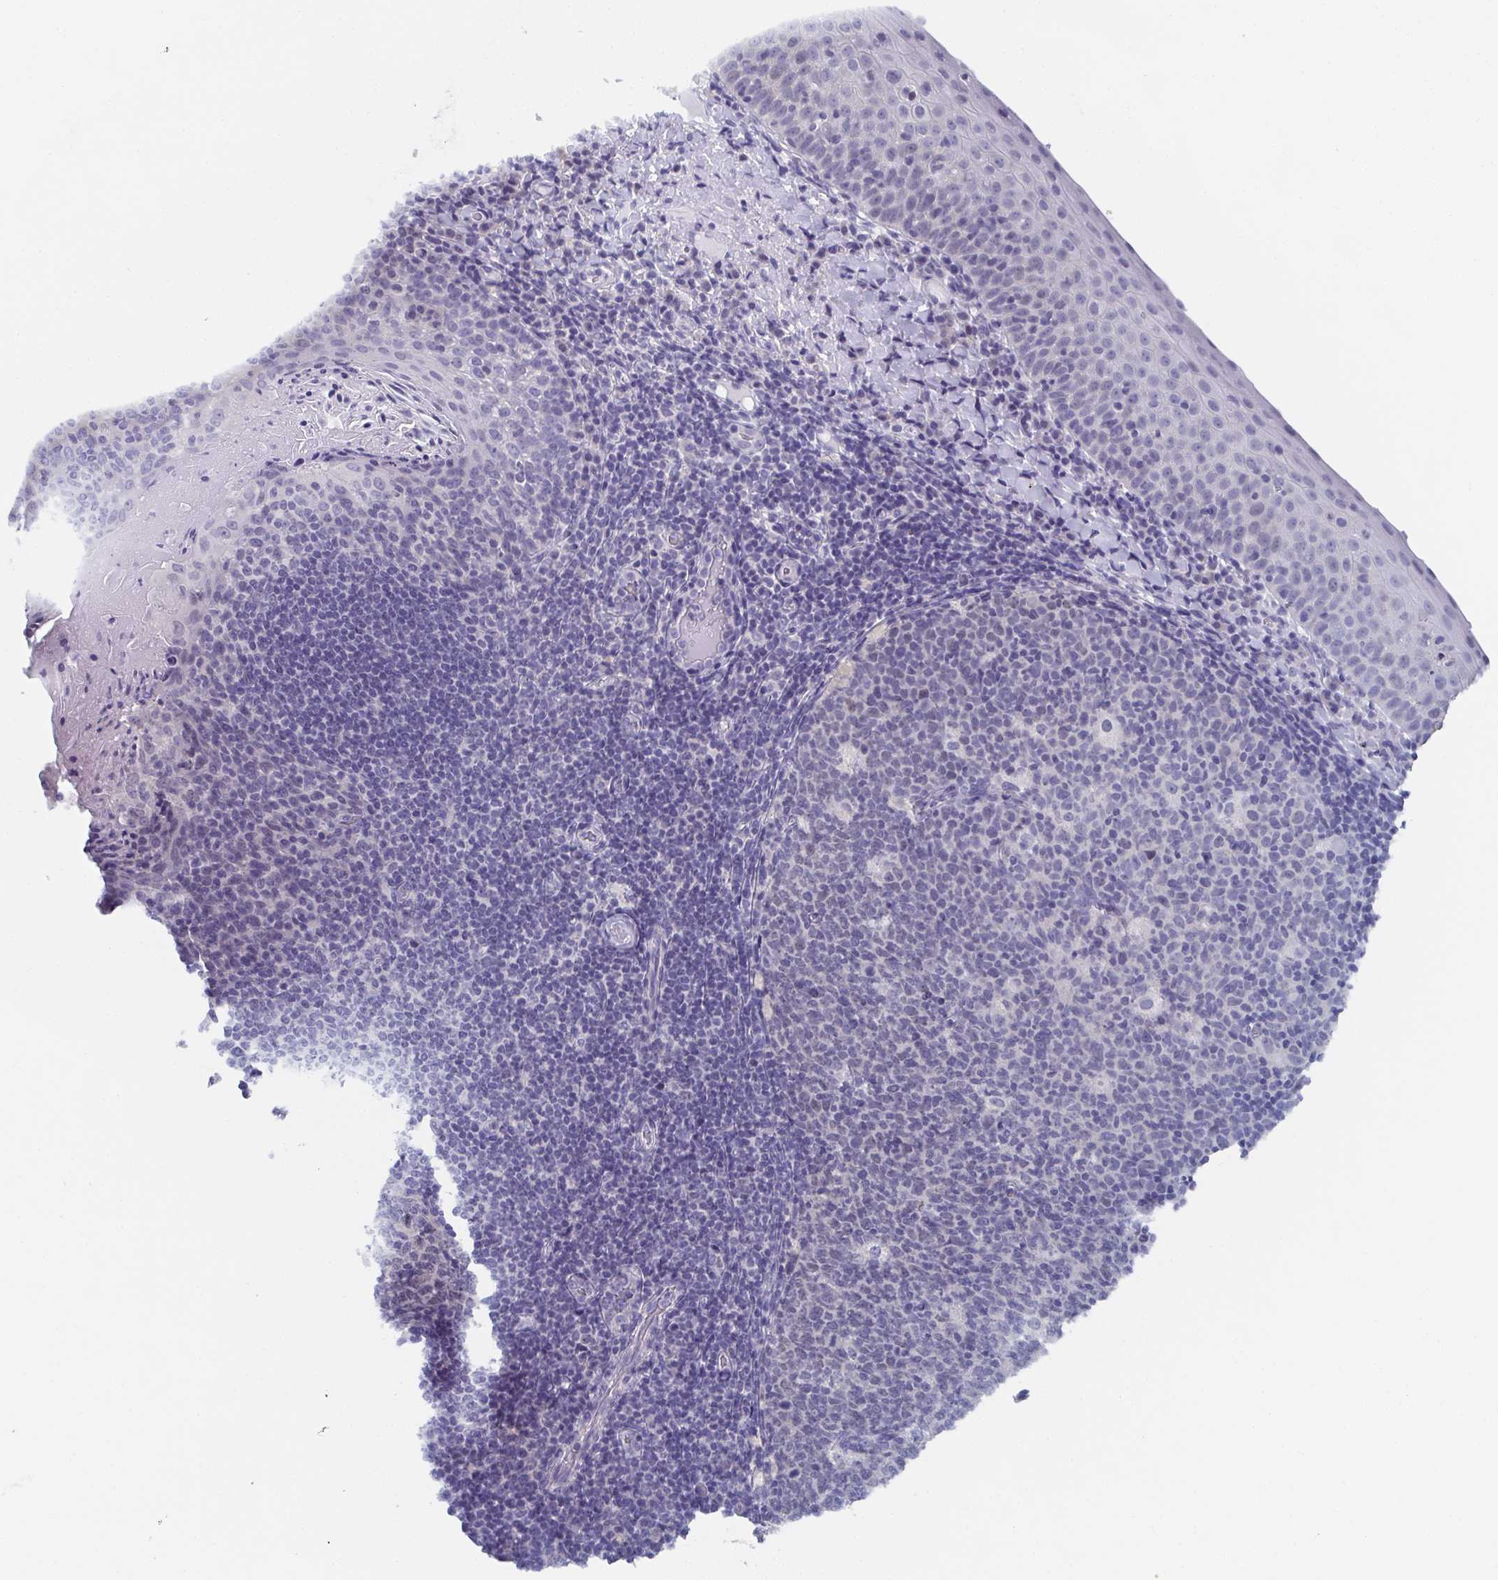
{"staining": {"intensity": "negative", "quantity": "none", "location": "none"}, "tissue": "tonsil", "cell_type": "Germinal center cells", "image_type": "normal", "snomed": [{"axis": "morphology", "description": "Normal tissue, NOS"}, {"axis": "topography", "description": "Tonsil"}], "caption": "Tonsil stained for a protein using IHC shows no staining germinal center cells.", "gene": "DYDC2", "patient": {"sex": "female", "age": 10}}